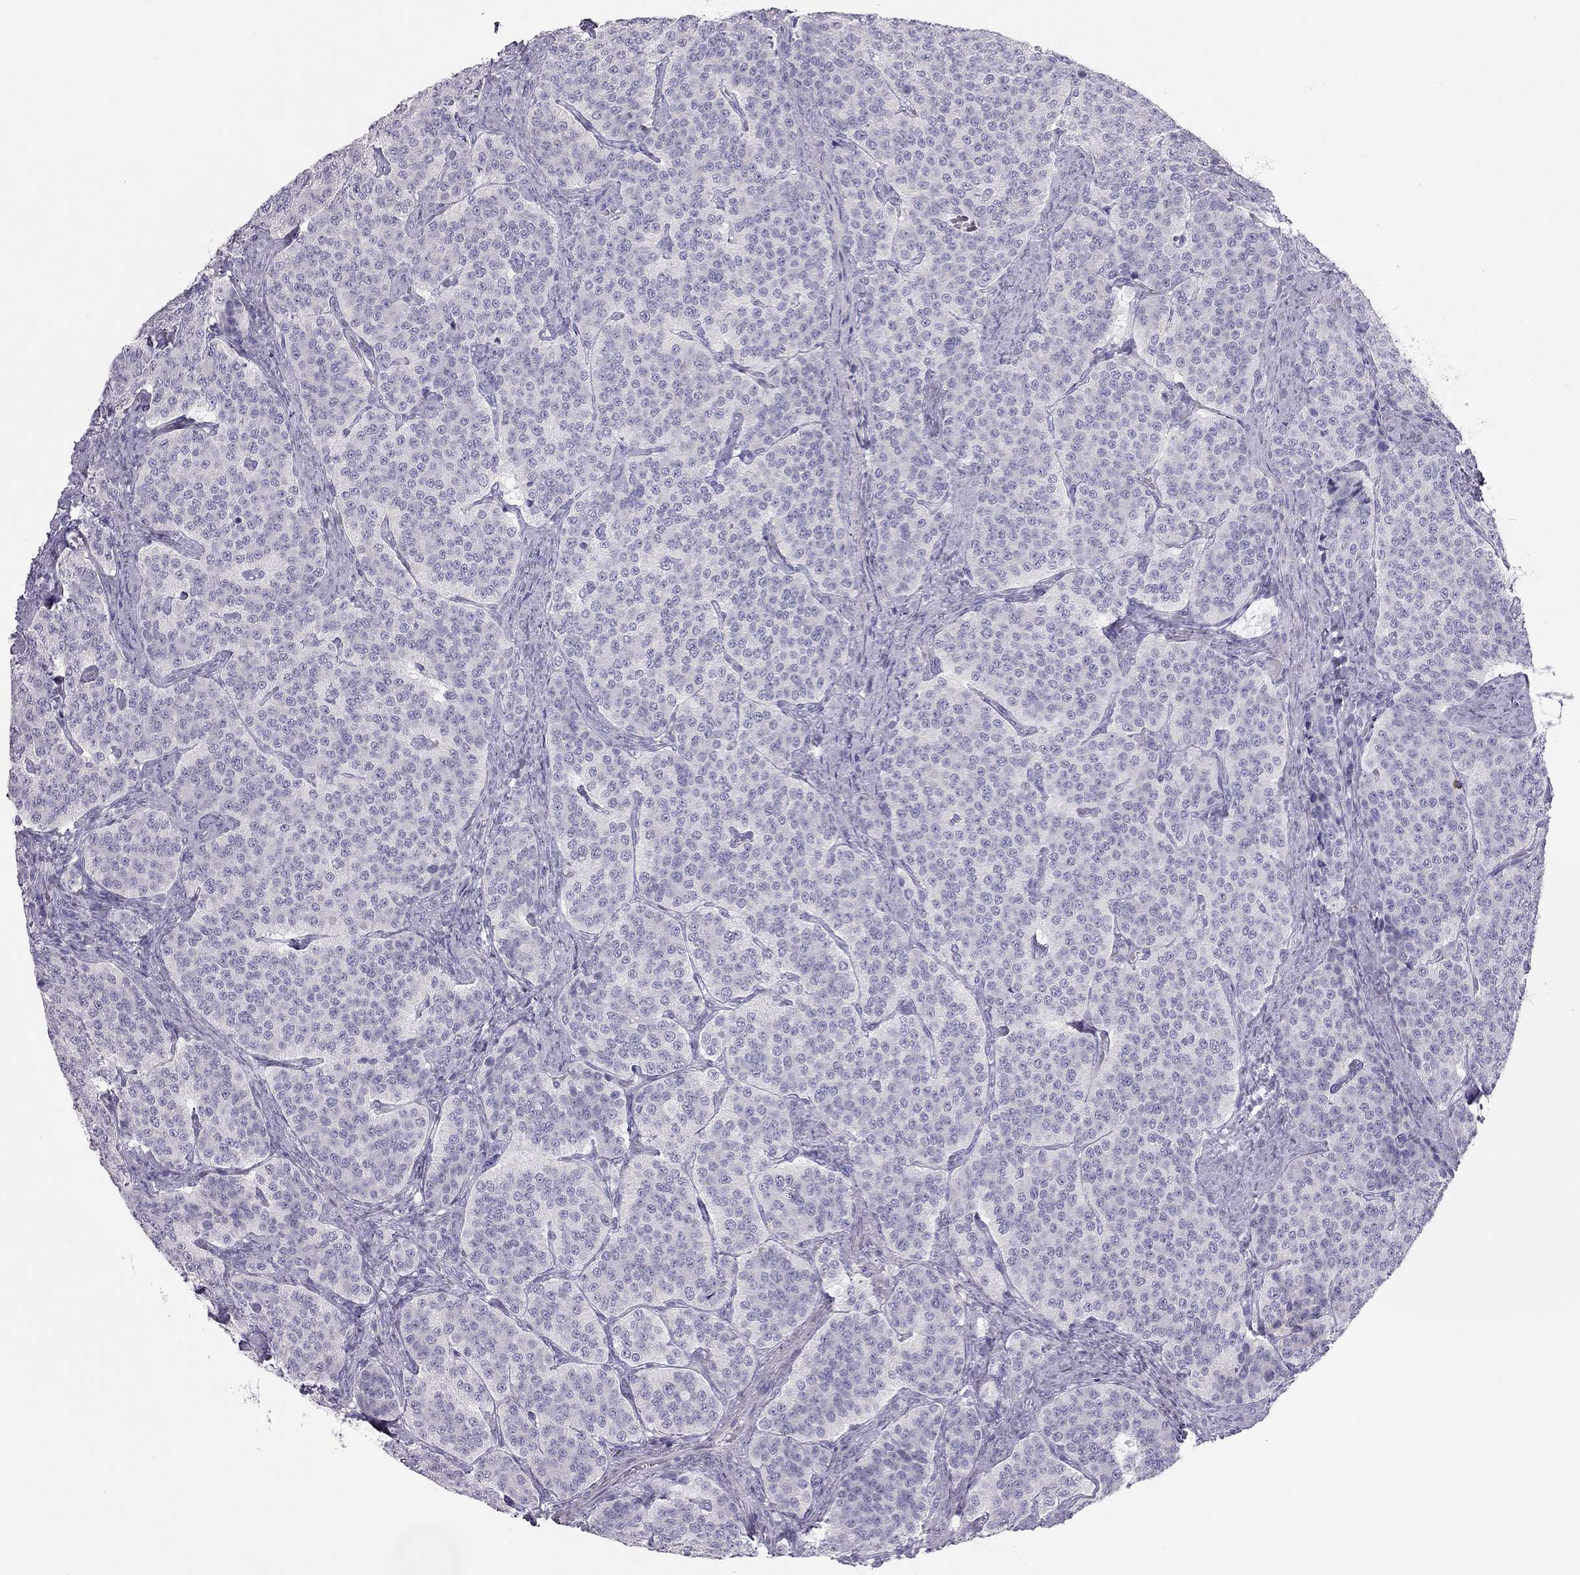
{"staining": {"intensity": "negative", "quantity": "none", "location": "none"}, "tissue": "carcinoid", "cell_type": "Tumor cells", "image_type": "cancer", "snomed": [{"axis": "morphology", "description": "Carcinoid, malignant, NOS"}, {"axis": "topography", "description": "Small intestine"}], "caption": "The image shows no significant staining in tumor cells of carcinoid.", "gene": "SPATA12", "patient": {"sex": "female", "age": 58}}